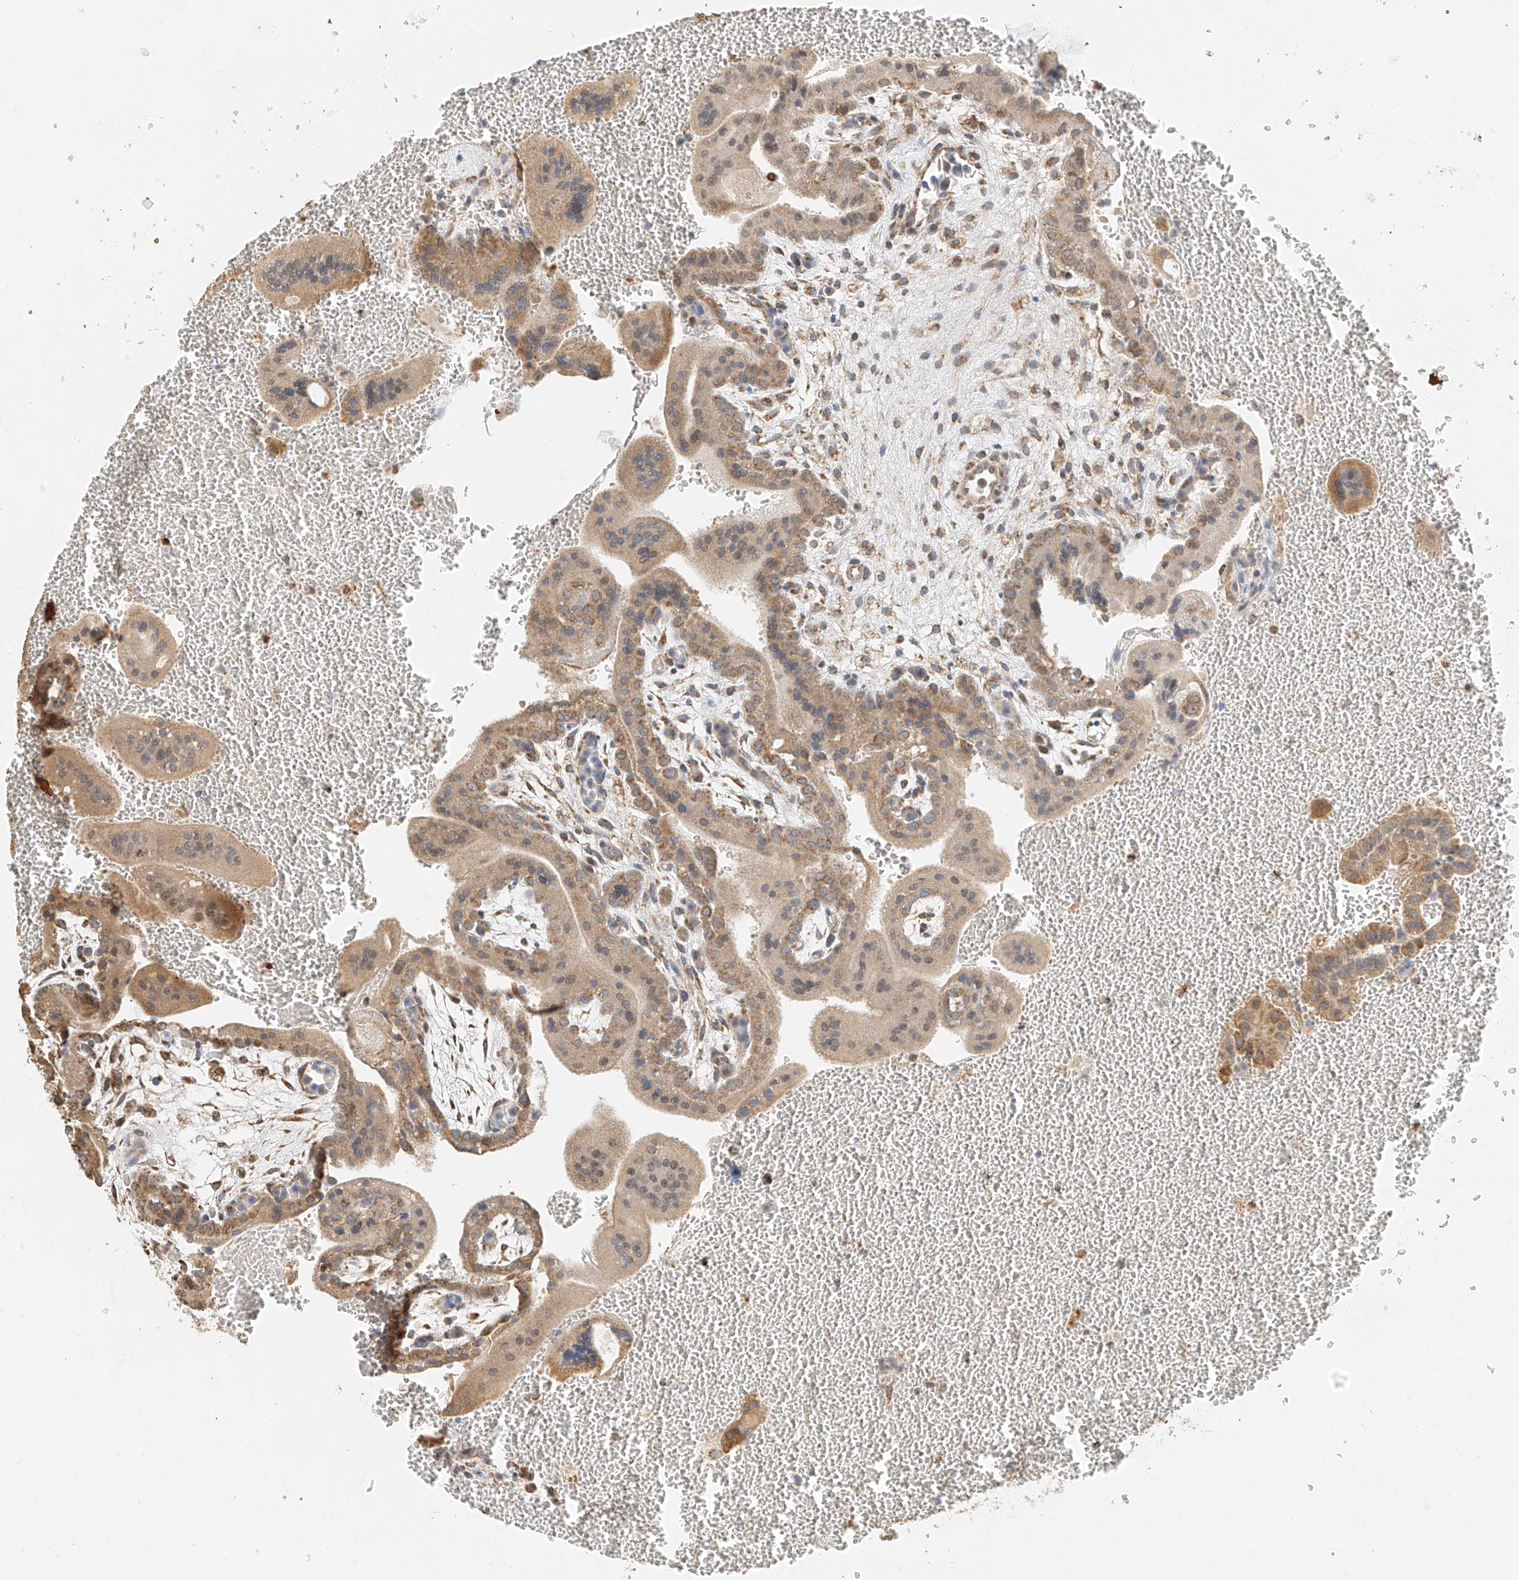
{"staining": {"intensity": "moderate", "quantity": ">75%", "location": "cytoplasmic/membranous"}, "tissue": "placenta", "cell_type": "Trophoblastic cells", "image_type": "normal", "snomed": [{"axis": "morphology", "description": "Normal tissue, NOS"}, {"axis": "topography", "description": "Placenta"}], "caption": "A brown stain labels moderate cytoplasmic/membranous staining of a protein in trophoblastic cells of benign placenta.", "gene": "YIPF7", "patient": {"sex": "female", "age": 35}}